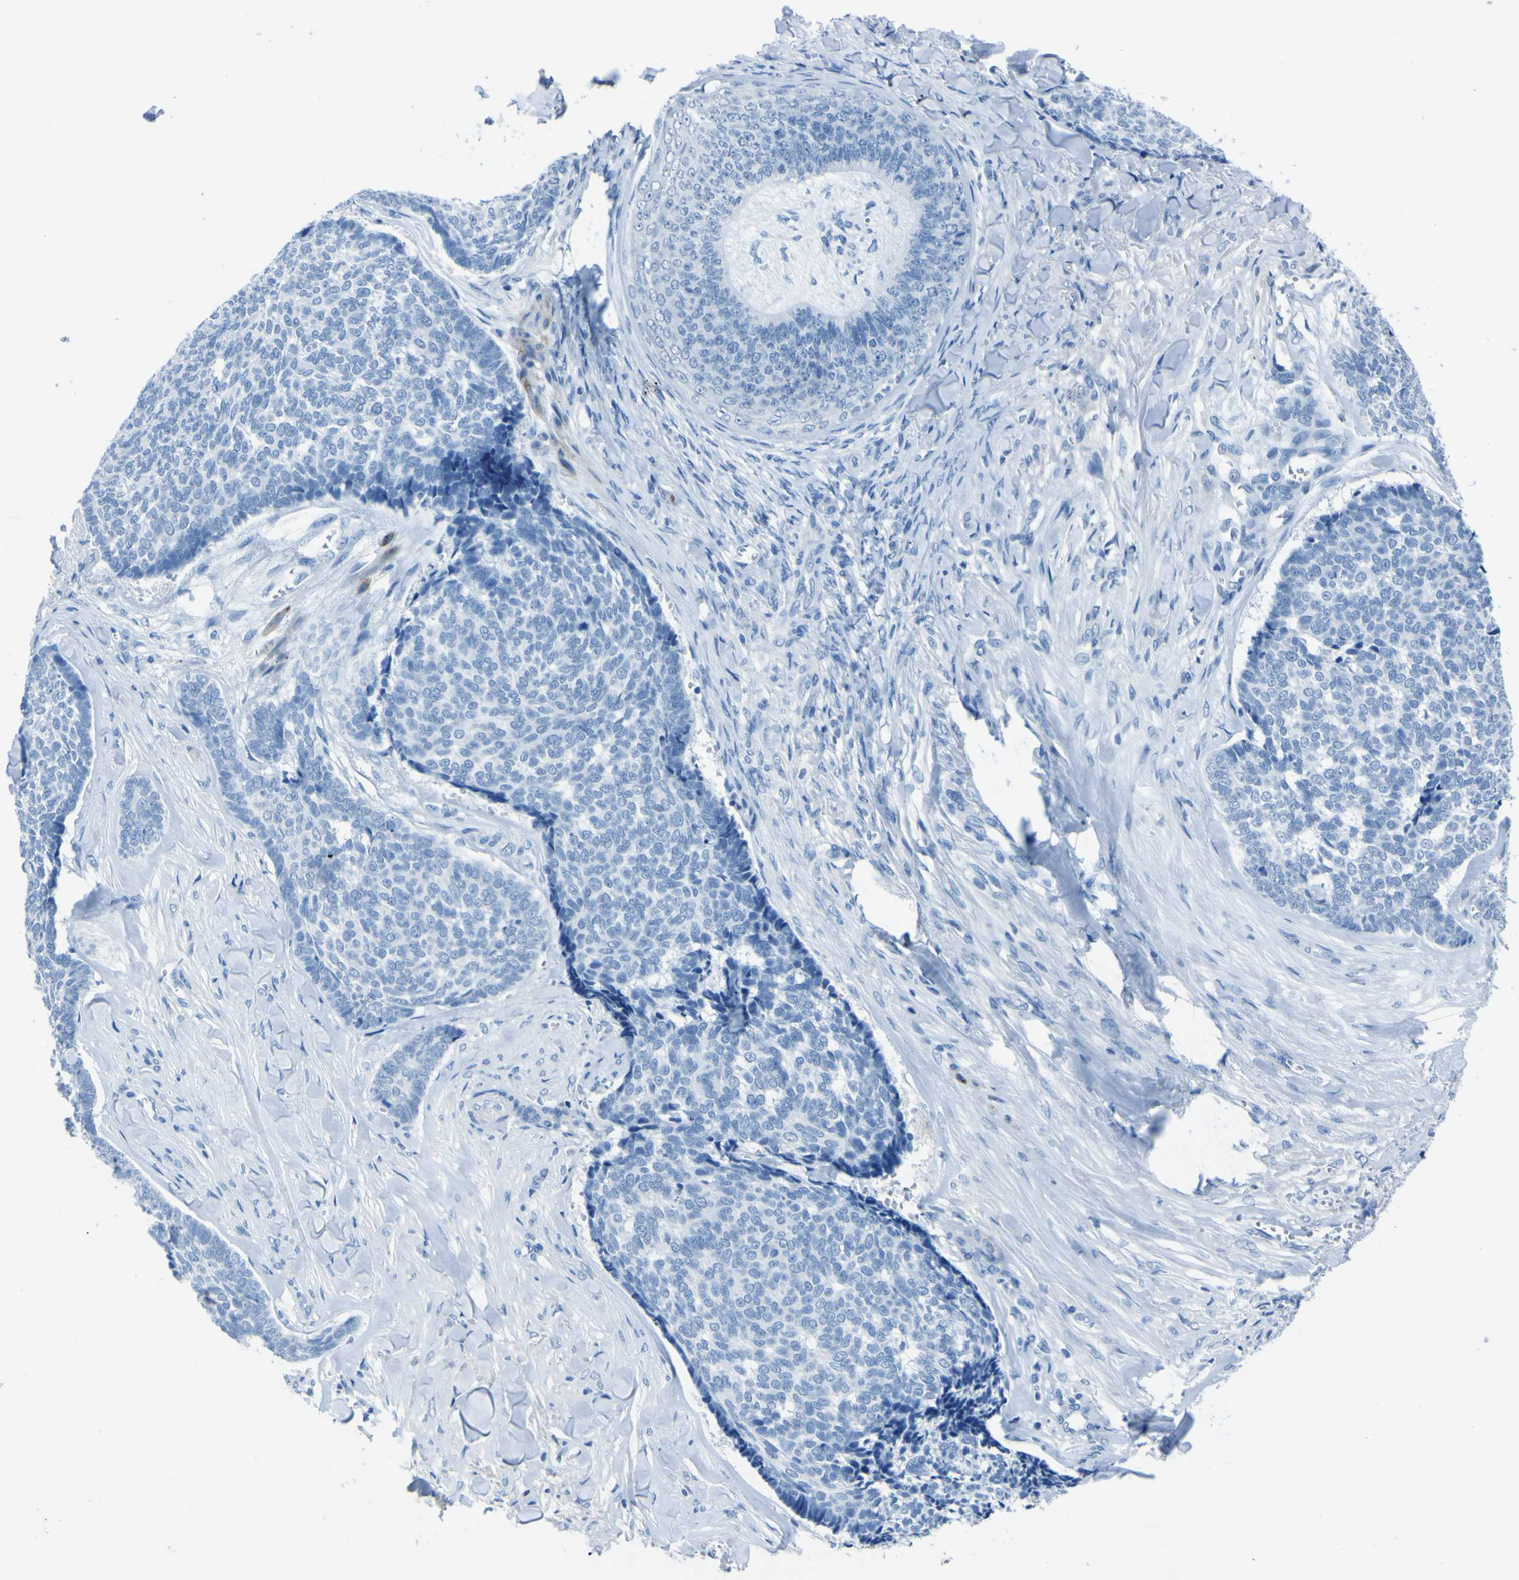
{"staining": {"intensity": "negative", "quantity": "none", "location": "none"}, "tissue": "skin cancer", "cell_type": "Tumor cells", "image_type": "cancer", "snomed": [{"axis": "morphology", "description": "Basal cell carcinoma"}, {"axis": "topography", "description": "Skin"}], "caption": "Immunohistochemistry (IHC) image of human basal cell carcinoma (skin) stained for a protein (brown), which demonstrates no positivity in tumor cells. (DAB immunohistochemistry visualized using brightfield microscopy, high magnification).", "gene": "PHKG1", "patient": {"sex": "male", "age": 84}}